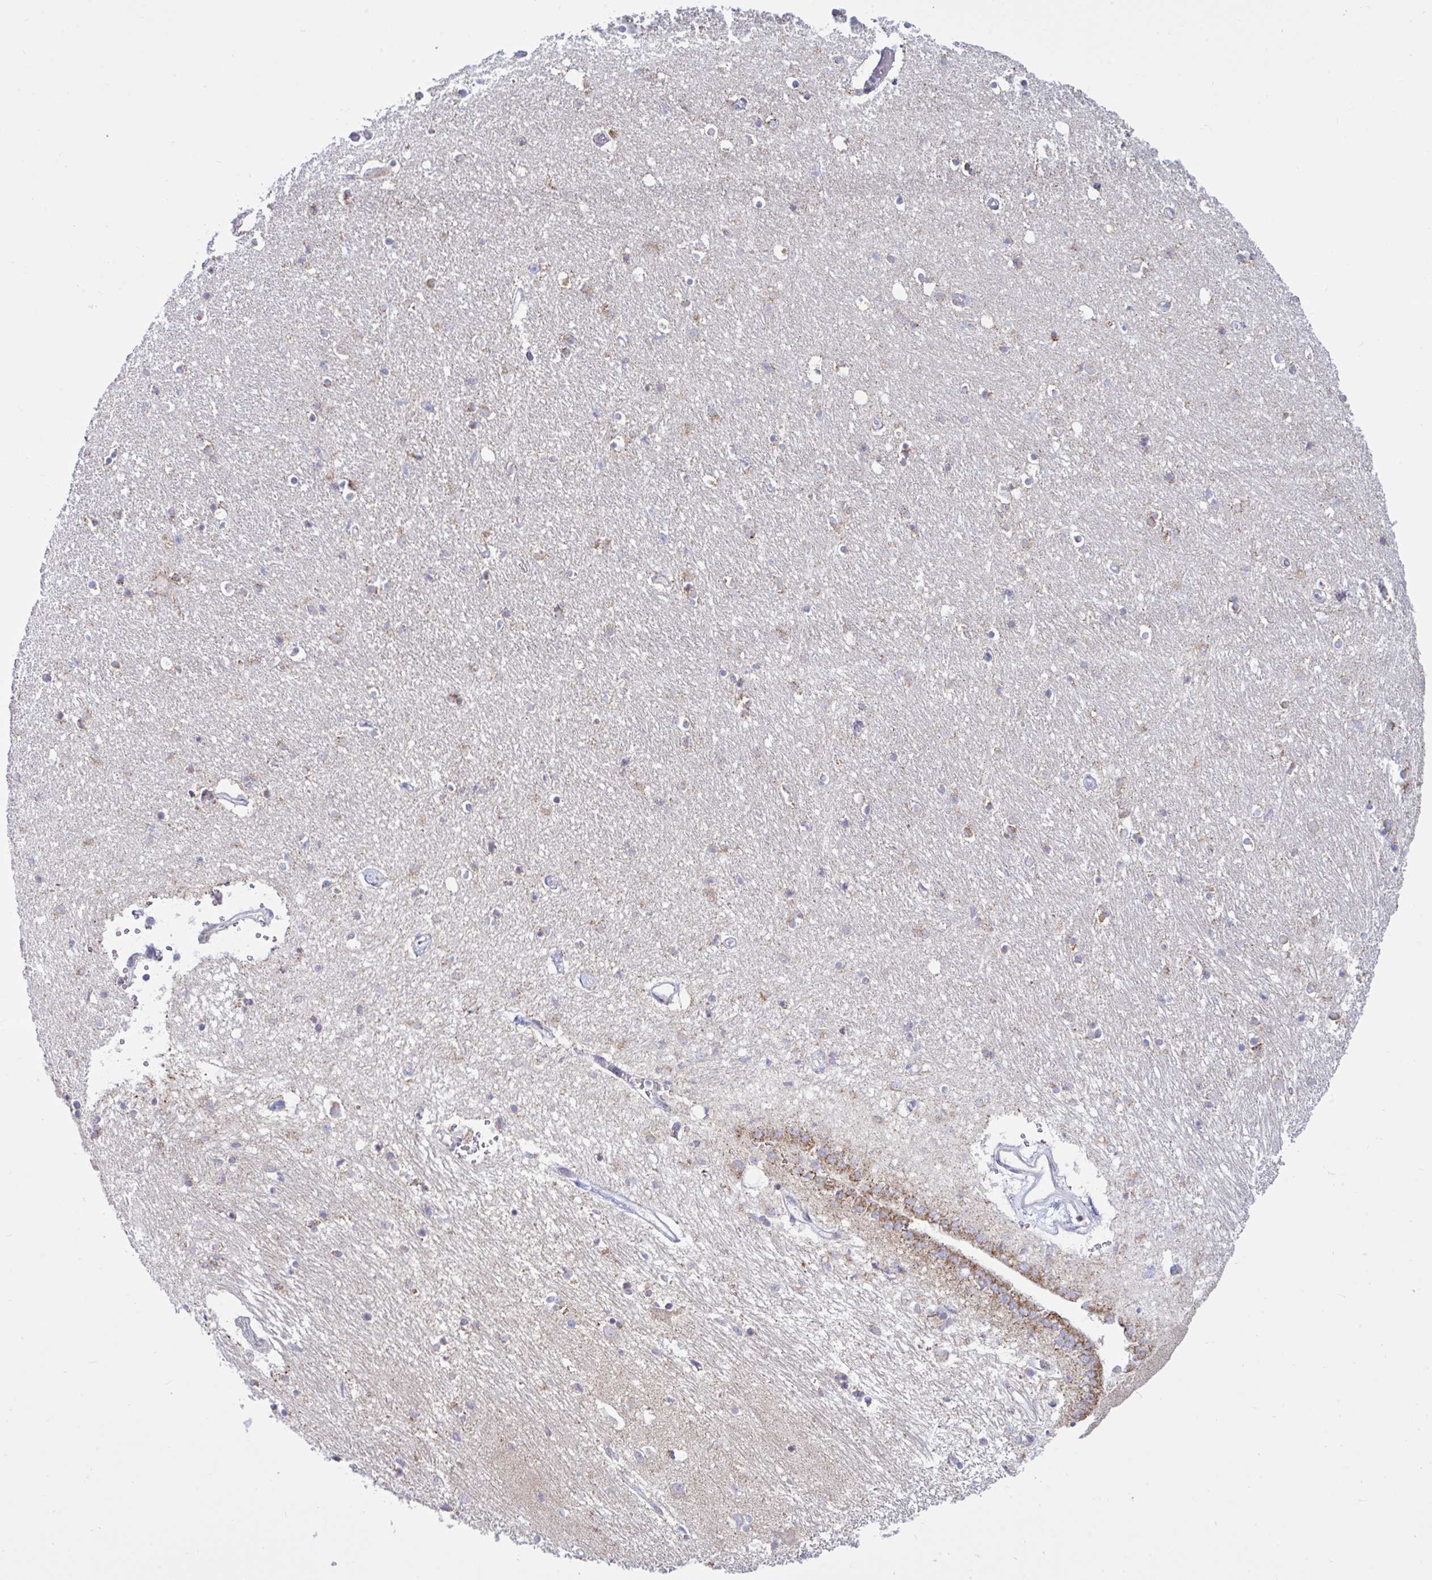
{"staining": {"intensity": "weak", "quantity": "<25%", "location": "cytoplasmic/membranous"}, "tissue": "caudate", "cell_type": "Glial cells", "image_type": "normal", "snomed": [{"axis": "morphology", "description": "Normal tissue, NOS"}, {"axis": "topography", "description": "Lateral ventricle wall"}, {"axis": "topography", "description": "Hippocampus"}], "caption": "Unremarkable caudate was stained to show a protein in brown. There is no significant staining in glial cells. (Stains: DAB (3,3'-diaminobenzidine) IHC with hematoxylin counter stain, Microscopy: brightfield microscopy at high magnification).", "gene": "HSPE1", "patient": {"sex": "female", "age": 63}}